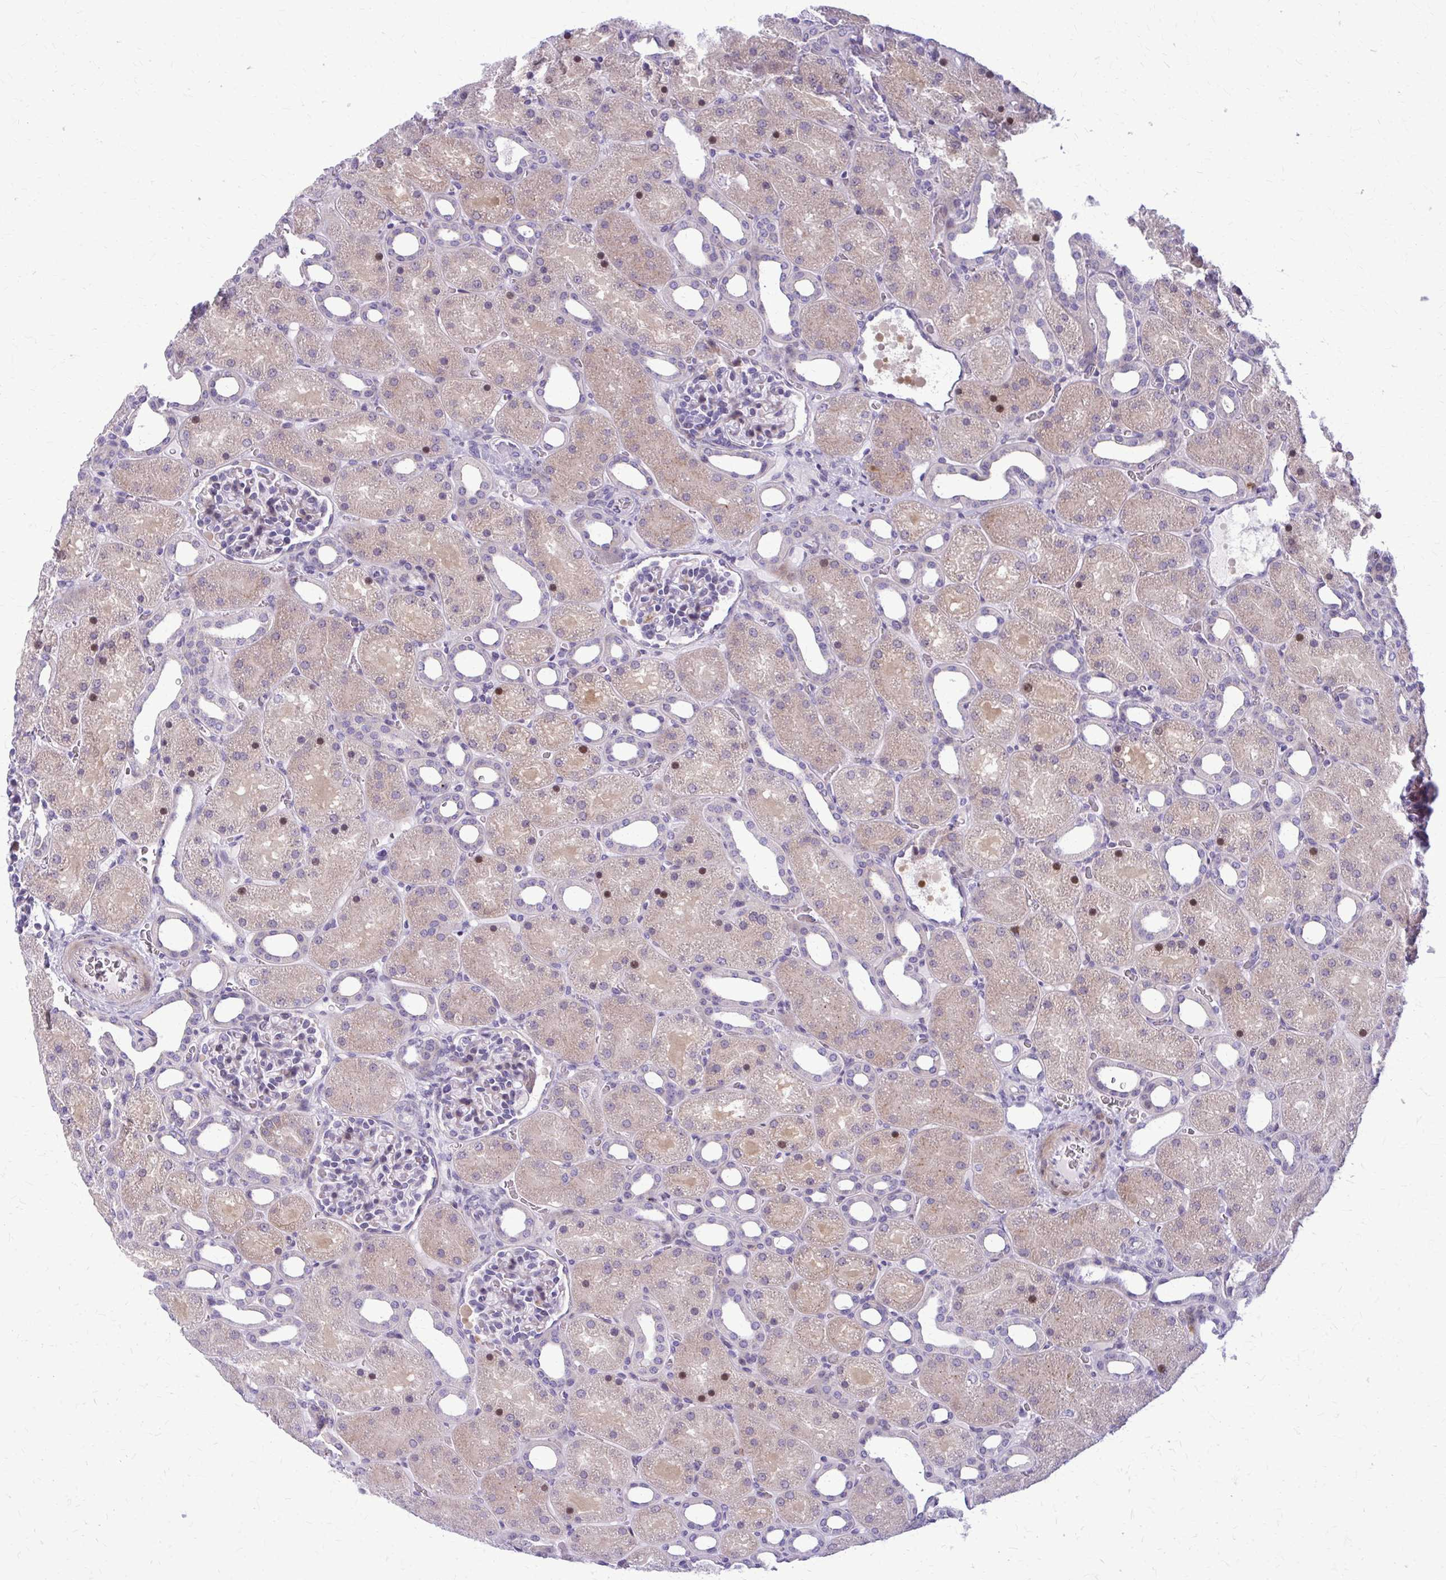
{"staining": {"intensity": "weak", "quantity": "<25%", "location": "cytoplasmic/membranous"}, "tissue": "kidney", "cell_type": "Cells in glomeruli", "image_type": "normal", "snomed": [{"axis": "morphology", "description": "Normal tissue, NOS"}, {"axis": "topography", "description": "Kidney"}], "caption": "IHC of benign kidney exhibits no positivity in cells in glomeruli. Nuclei are stained in blue.", "gene": "PEDS1", "patient": {"sex": "male", "age": 2}}